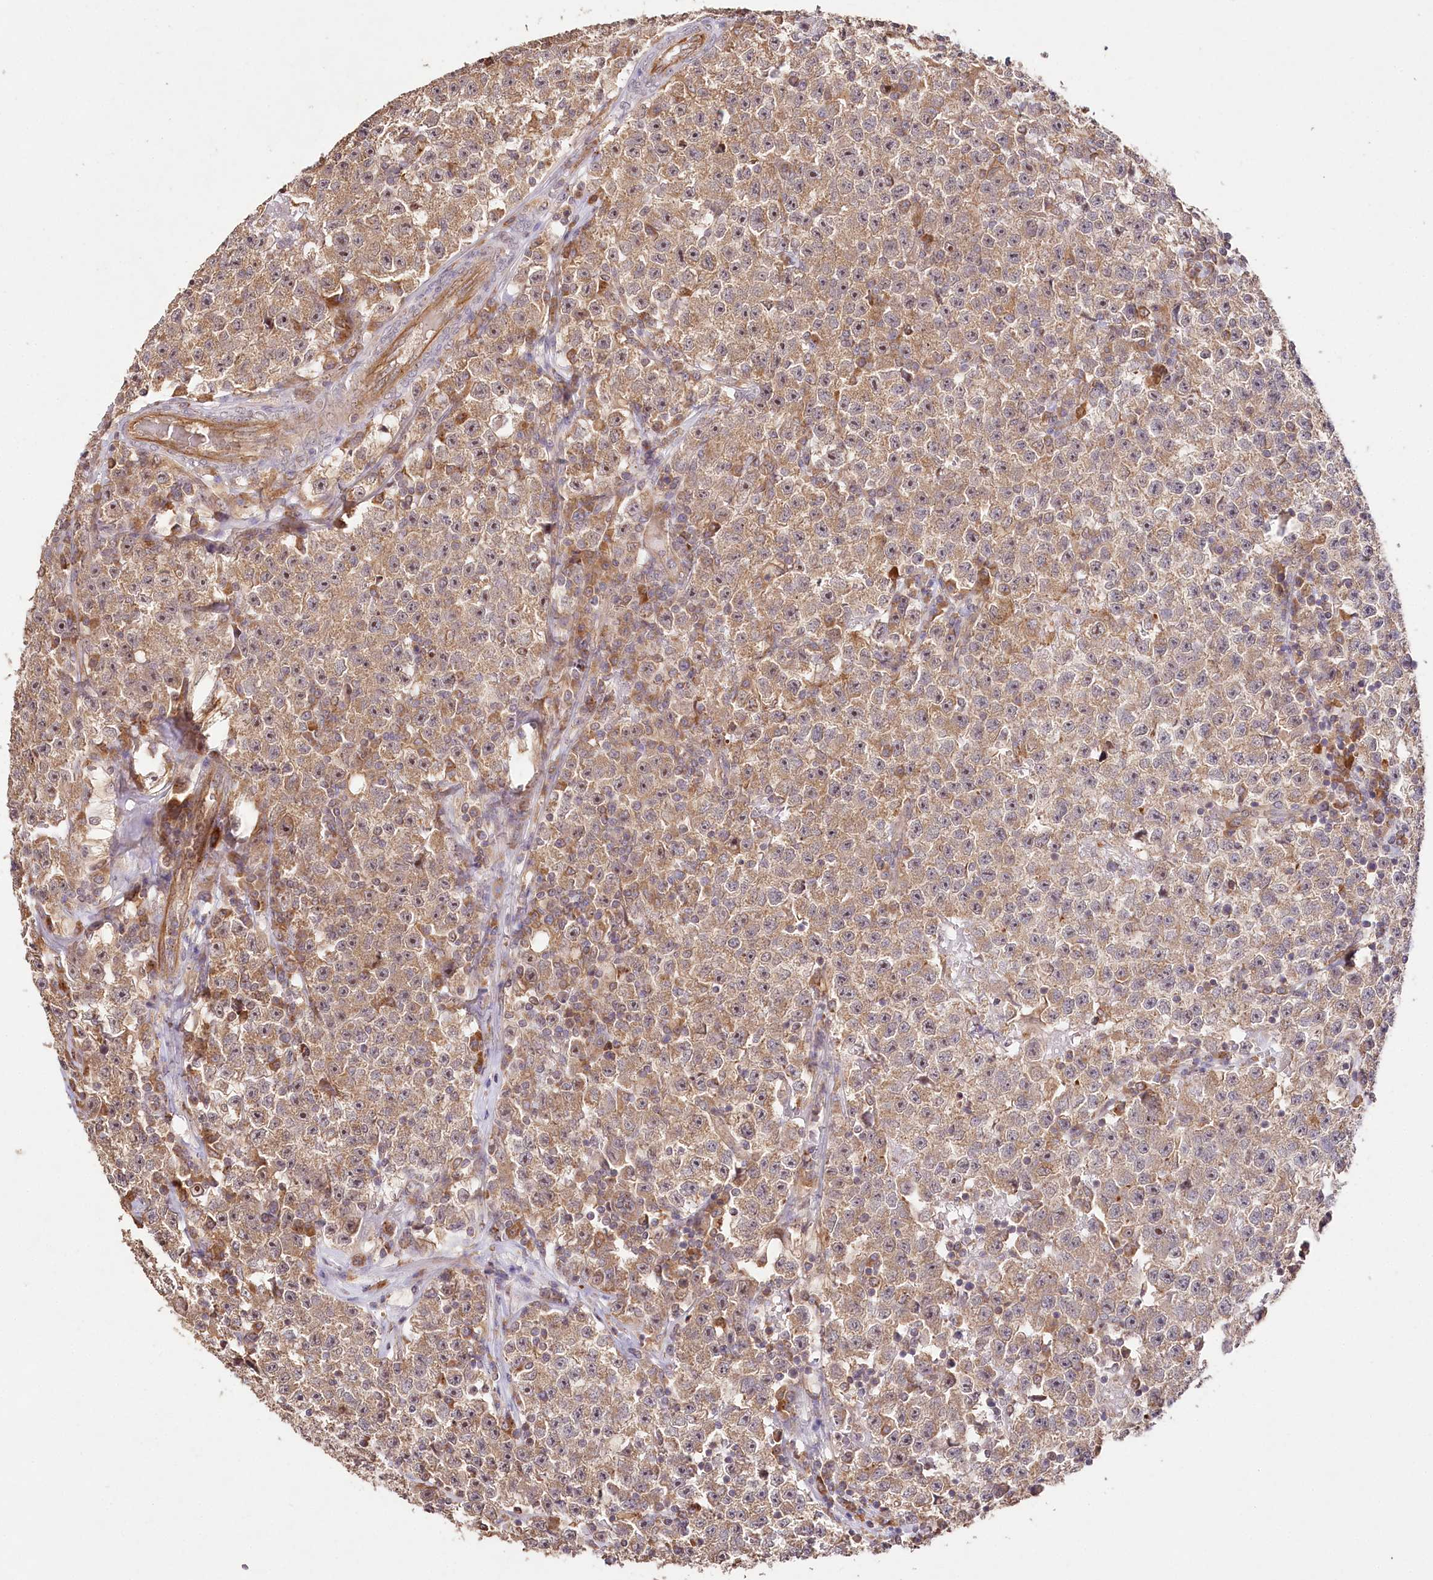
{"staining": {"intensity": "moderate", "quantity": ">75%", "location": "cytoplasmic/membranous,nuclear"}, "tissue": "testis cancer", "cell_type": "Tumor cells", "image_type": "cancer", "snomed": [{"axis": "morphology", "description": "Seminoma, NOS"}, {"axis": "topography", "description": "Testis"}], "caption": "Immunohistochemistry (IHC) (DAB) staining of testis seminoma reveals moderate cytoplasmic/membranous and nuclear protein staining in approximately >75% of tumor cells.", "gene": "DMXL1", "patient": {"sex": "male", "age": 22}}